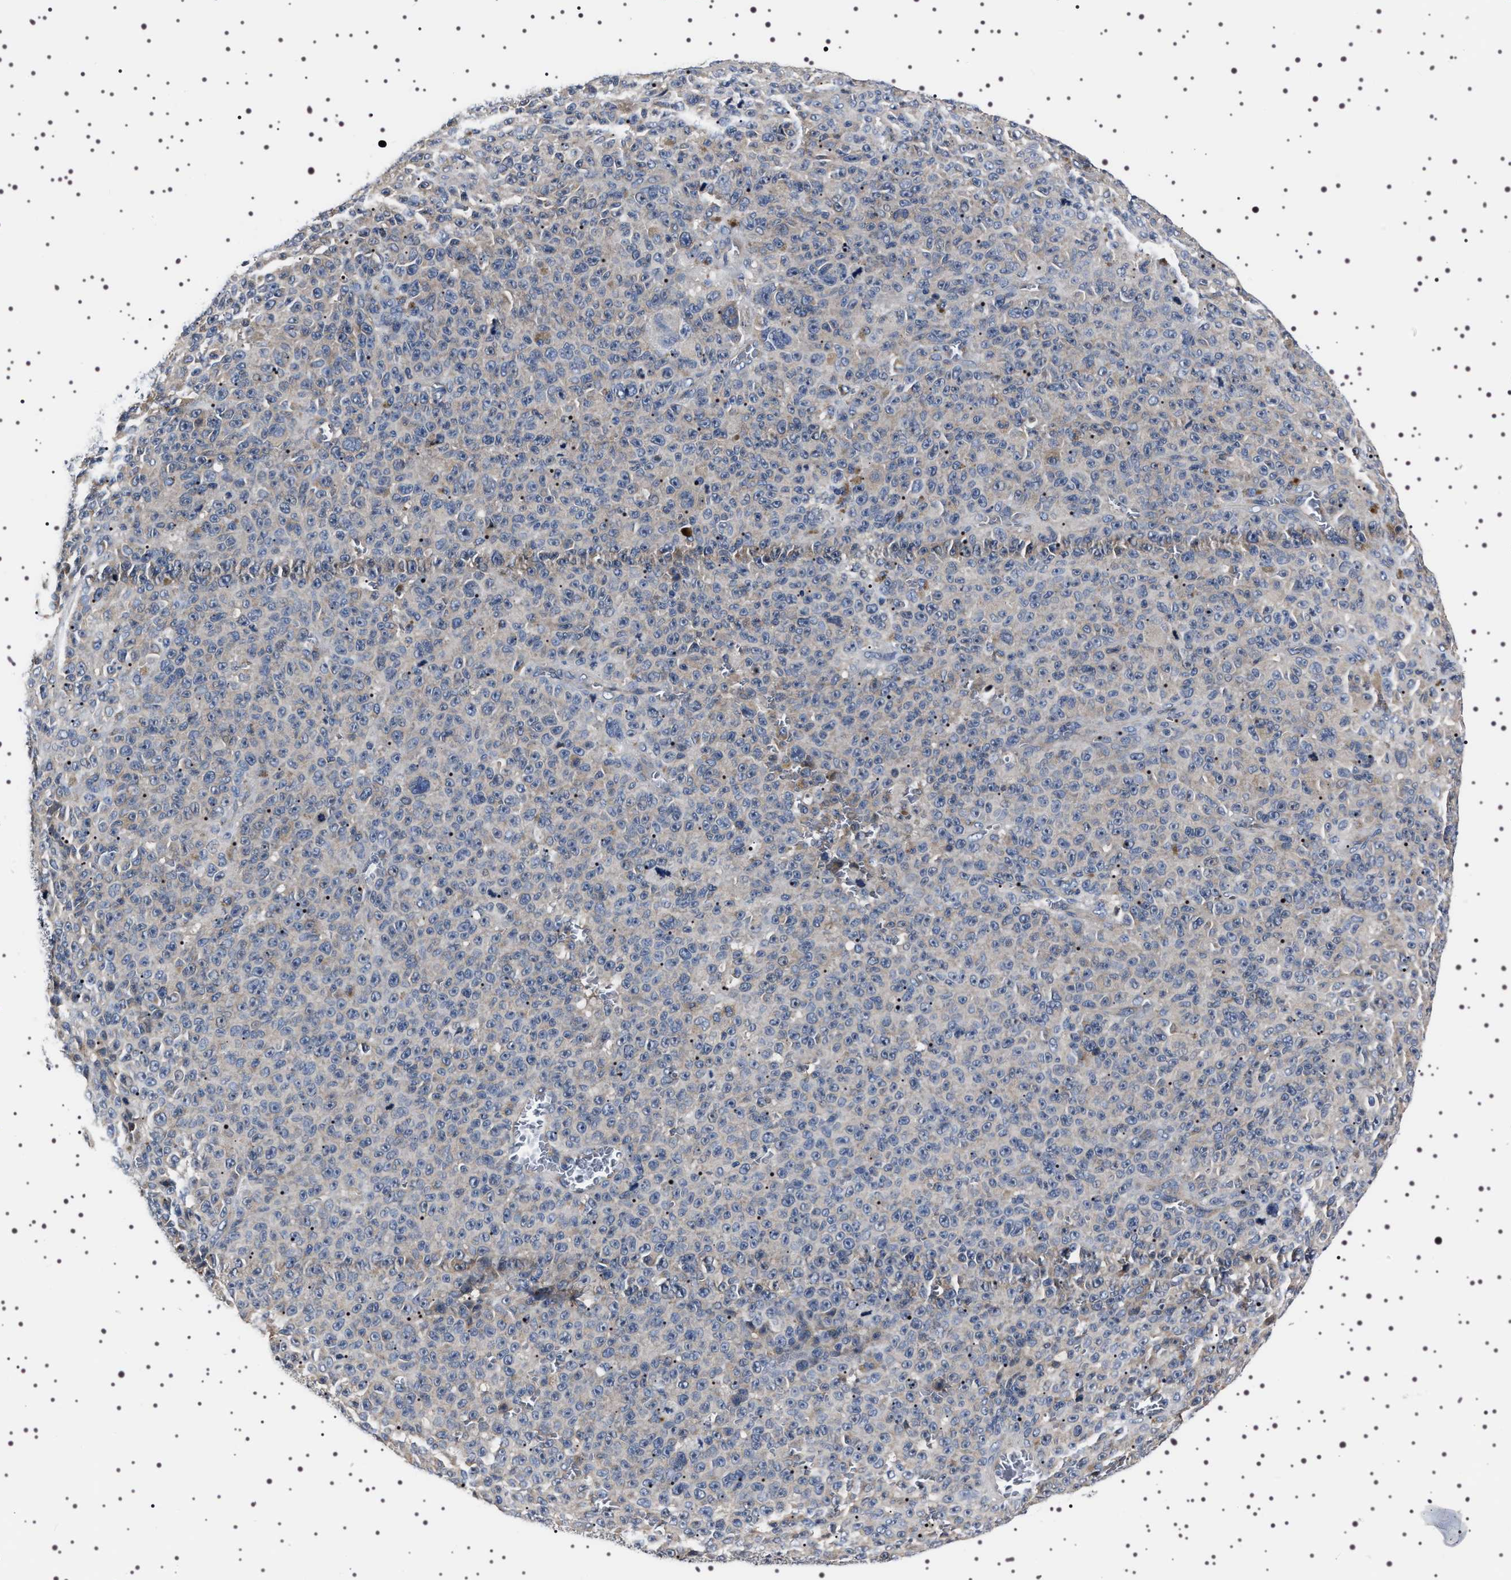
{"staining": {"intensity": "weak", "quantity": "<25%", "location": "cytoplasmic/membranous"}, "tissue": "melanoma", "cell_type": "Tumor cells", "image_type": "cancer", "snomed": [{"axis": "morphology", "description": "Malignant melanoma, NOS"}, {"axis": "topography", "description": "Skin"}], "caption": "DAB immunohistochemical staining of melanoma shows no significant expression in tumor cells.", "gene": "TARBP1", "patient": {"sex": "female", "age": 82}}